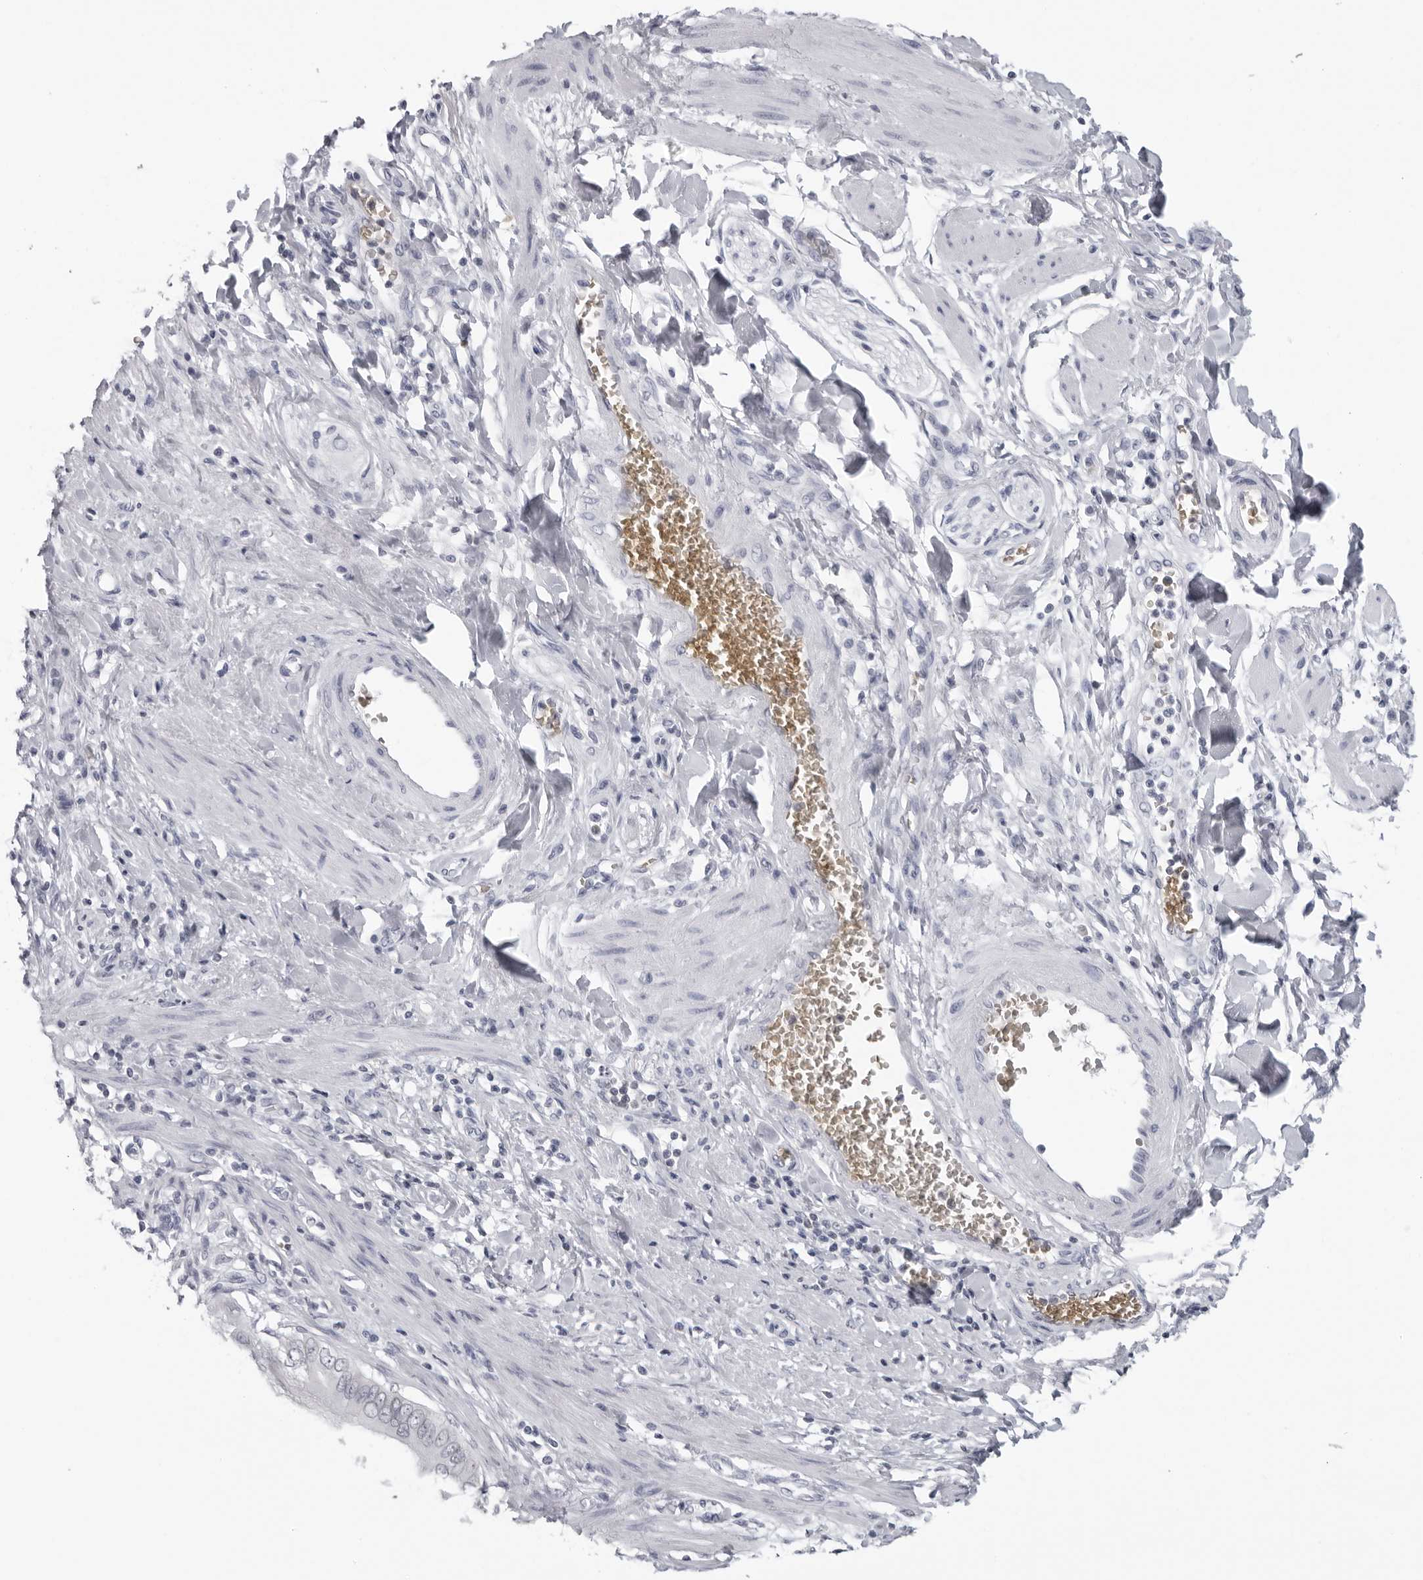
{"staining": {"intensity": "negative", "quantity": "none", "location": "none"}, "tissue": "pancreatic cancer", "cell_type": "Tumor cells", "image_type": "cancer", "snomed": [{"axis": "morphology", "description": "Normal tissue, NOS"}, {"axis": "topography", "description": "Lymph node"}], "caption": "A high-resolution photomicrograph shows immunohistochemistry staining of pancreatic cancer, which demonstrates no significant staining in tumor cells. (DAB (3,3'-diaminobenzidine) IHC, high magnification).", "gene": "EPB41", "patient": {"sex": "male", "age": 50}}